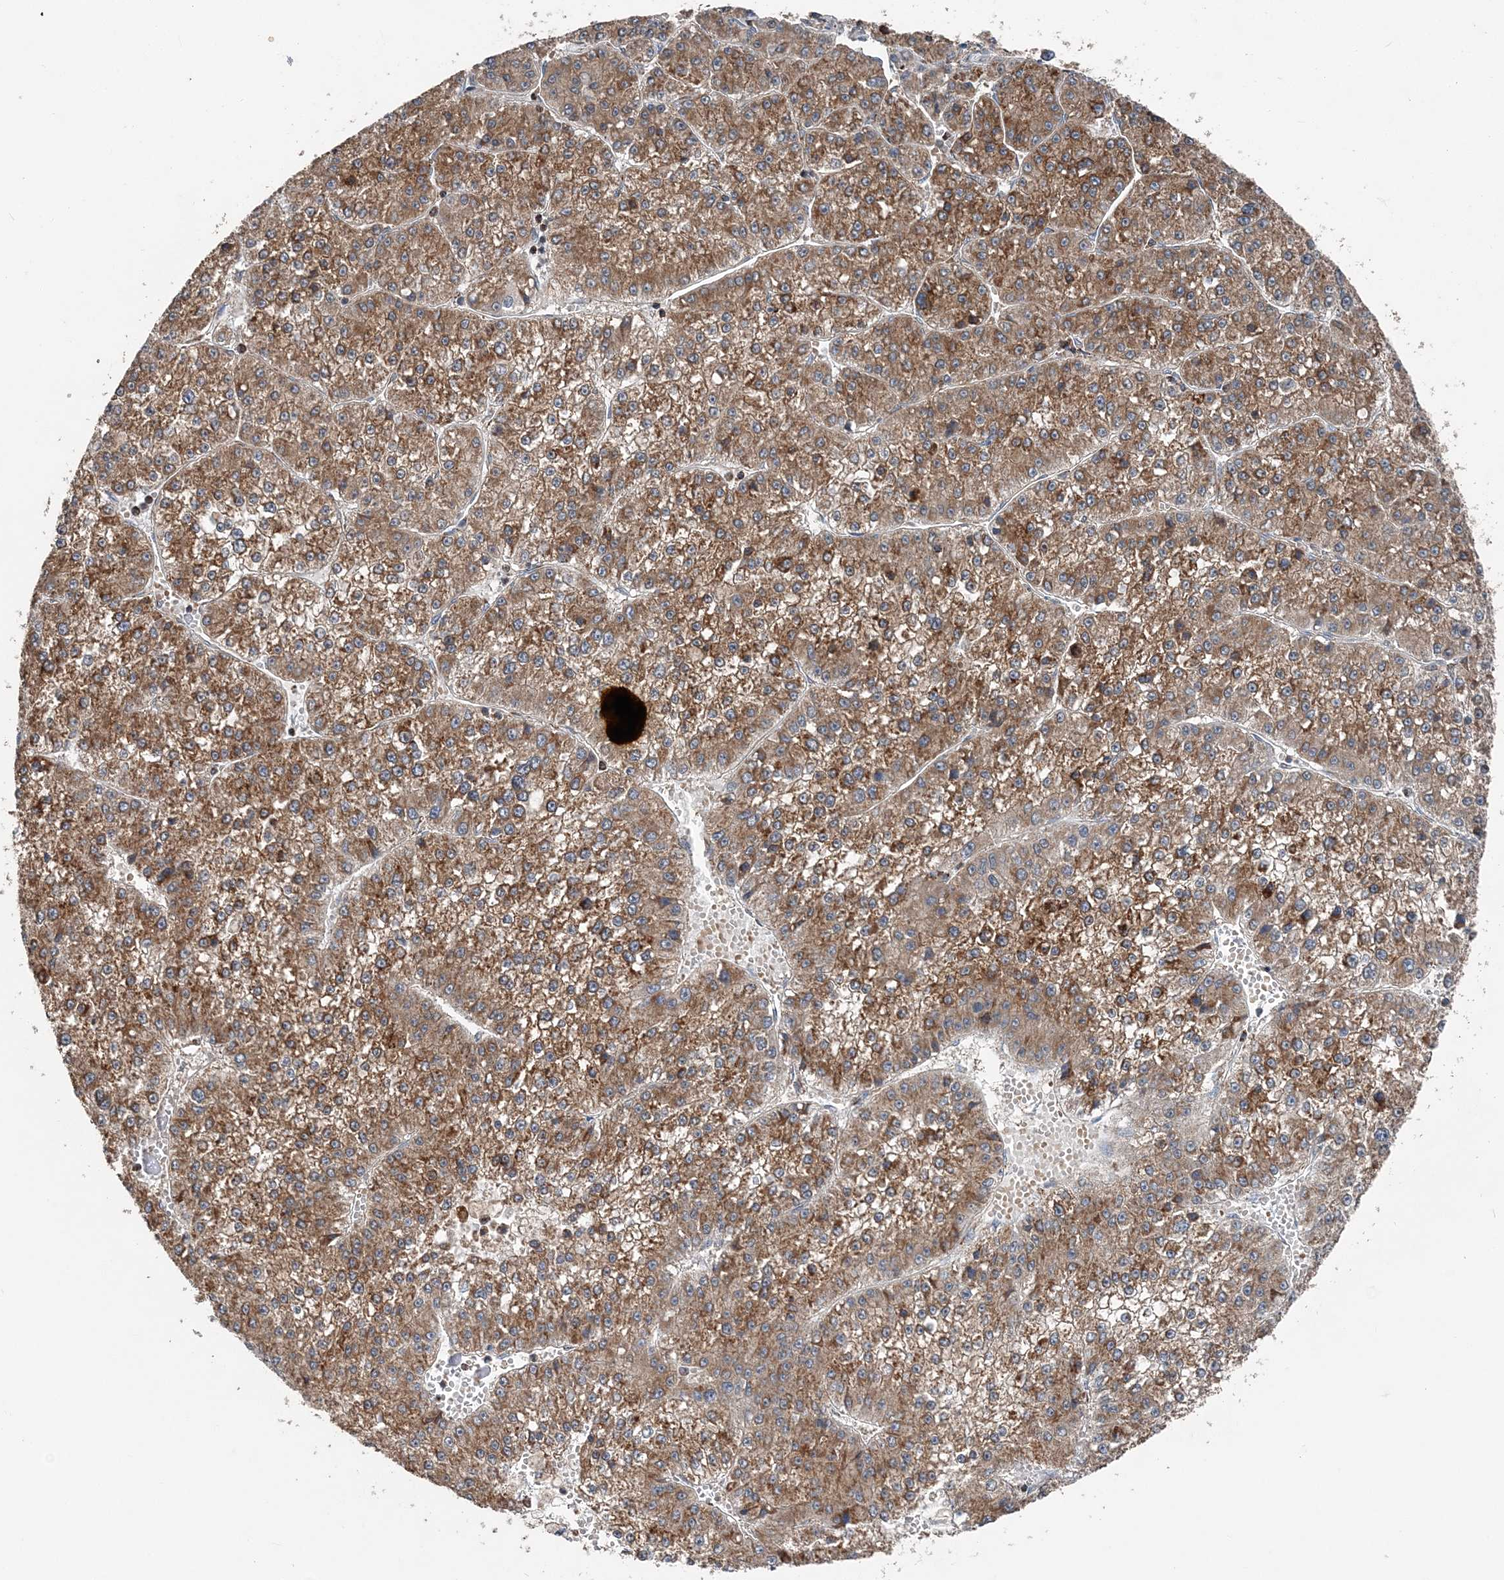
{"staining": {"intensity": "moderate", "quantity": ">75%", "location": "cytoplasmic/membranous"}, "tissue": "liver cancer", "cell_type": "Tumor cells", "image_type": "cancer", "snomed": [{"axis": "morphology", "description": "Carcinoma, Hepatocellular, NOS"}, {"axis": "topography", "description": "Liver"}], "caption": "Liver cancer stained for a protein demonstrates moderate cytoplasmic/membranous positivity in tumor cells. The staining was performed using DAB, with brown indicating positive protein expression. Nuclei are stained blue with hematoxylin.", "gene": "SPRY2", "patient": {"sex": "female", "age": 73}}